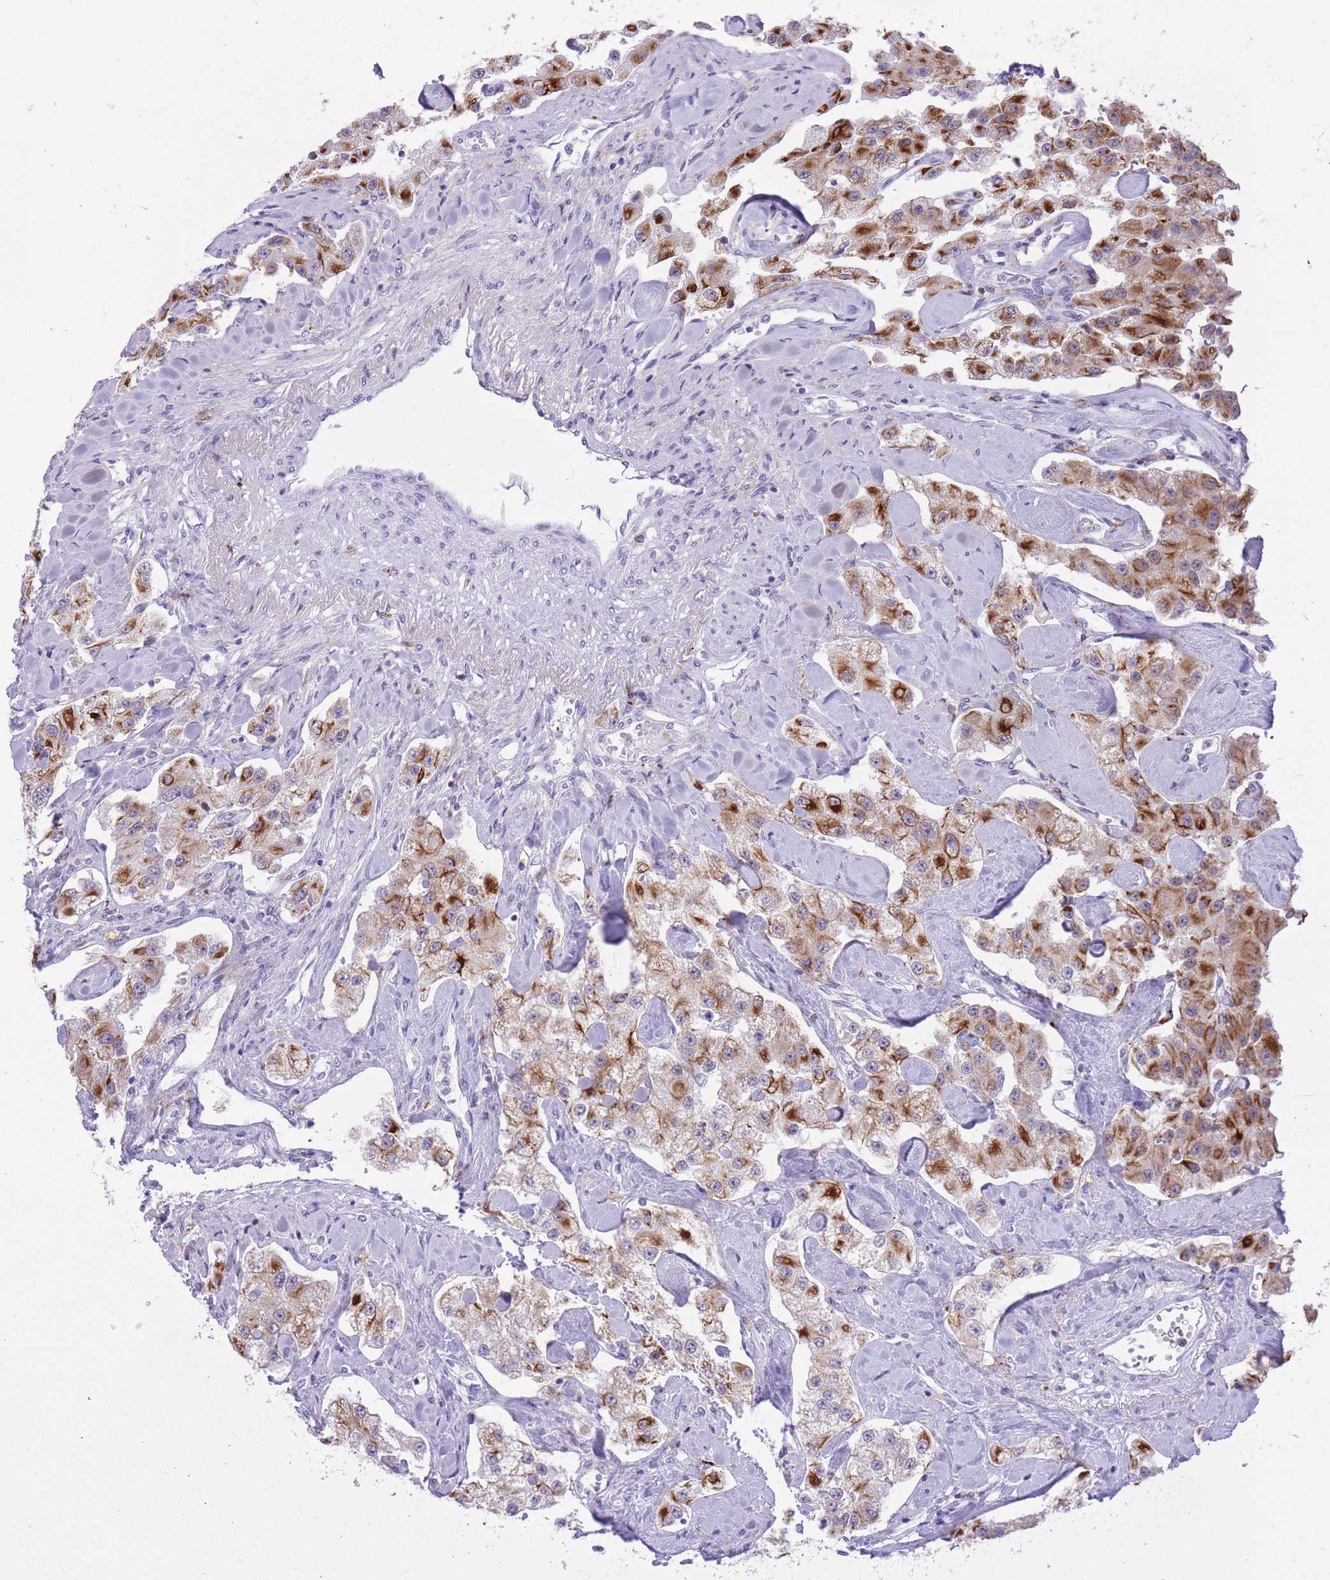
{"staining": {"intensity": "strong", "quantity": ">75%", "location": "cytoplasmic/membranous"}, "tissue": "carcinoid", "cell_type": "Tumor cells", "image_type": "cancer", "snomed": [{"axis": "morphology", "description": "Carcinoid, malignant, NOS"}, {"axis": "topography", "description": "Pancreas"}], "caption": "An image of carcinoid stained for a protein shows strong cytoplasmic/membranous brown staining in tumor cells.", "gene": "MEIS3", "patient": {"sex": "male", "age": 41}}